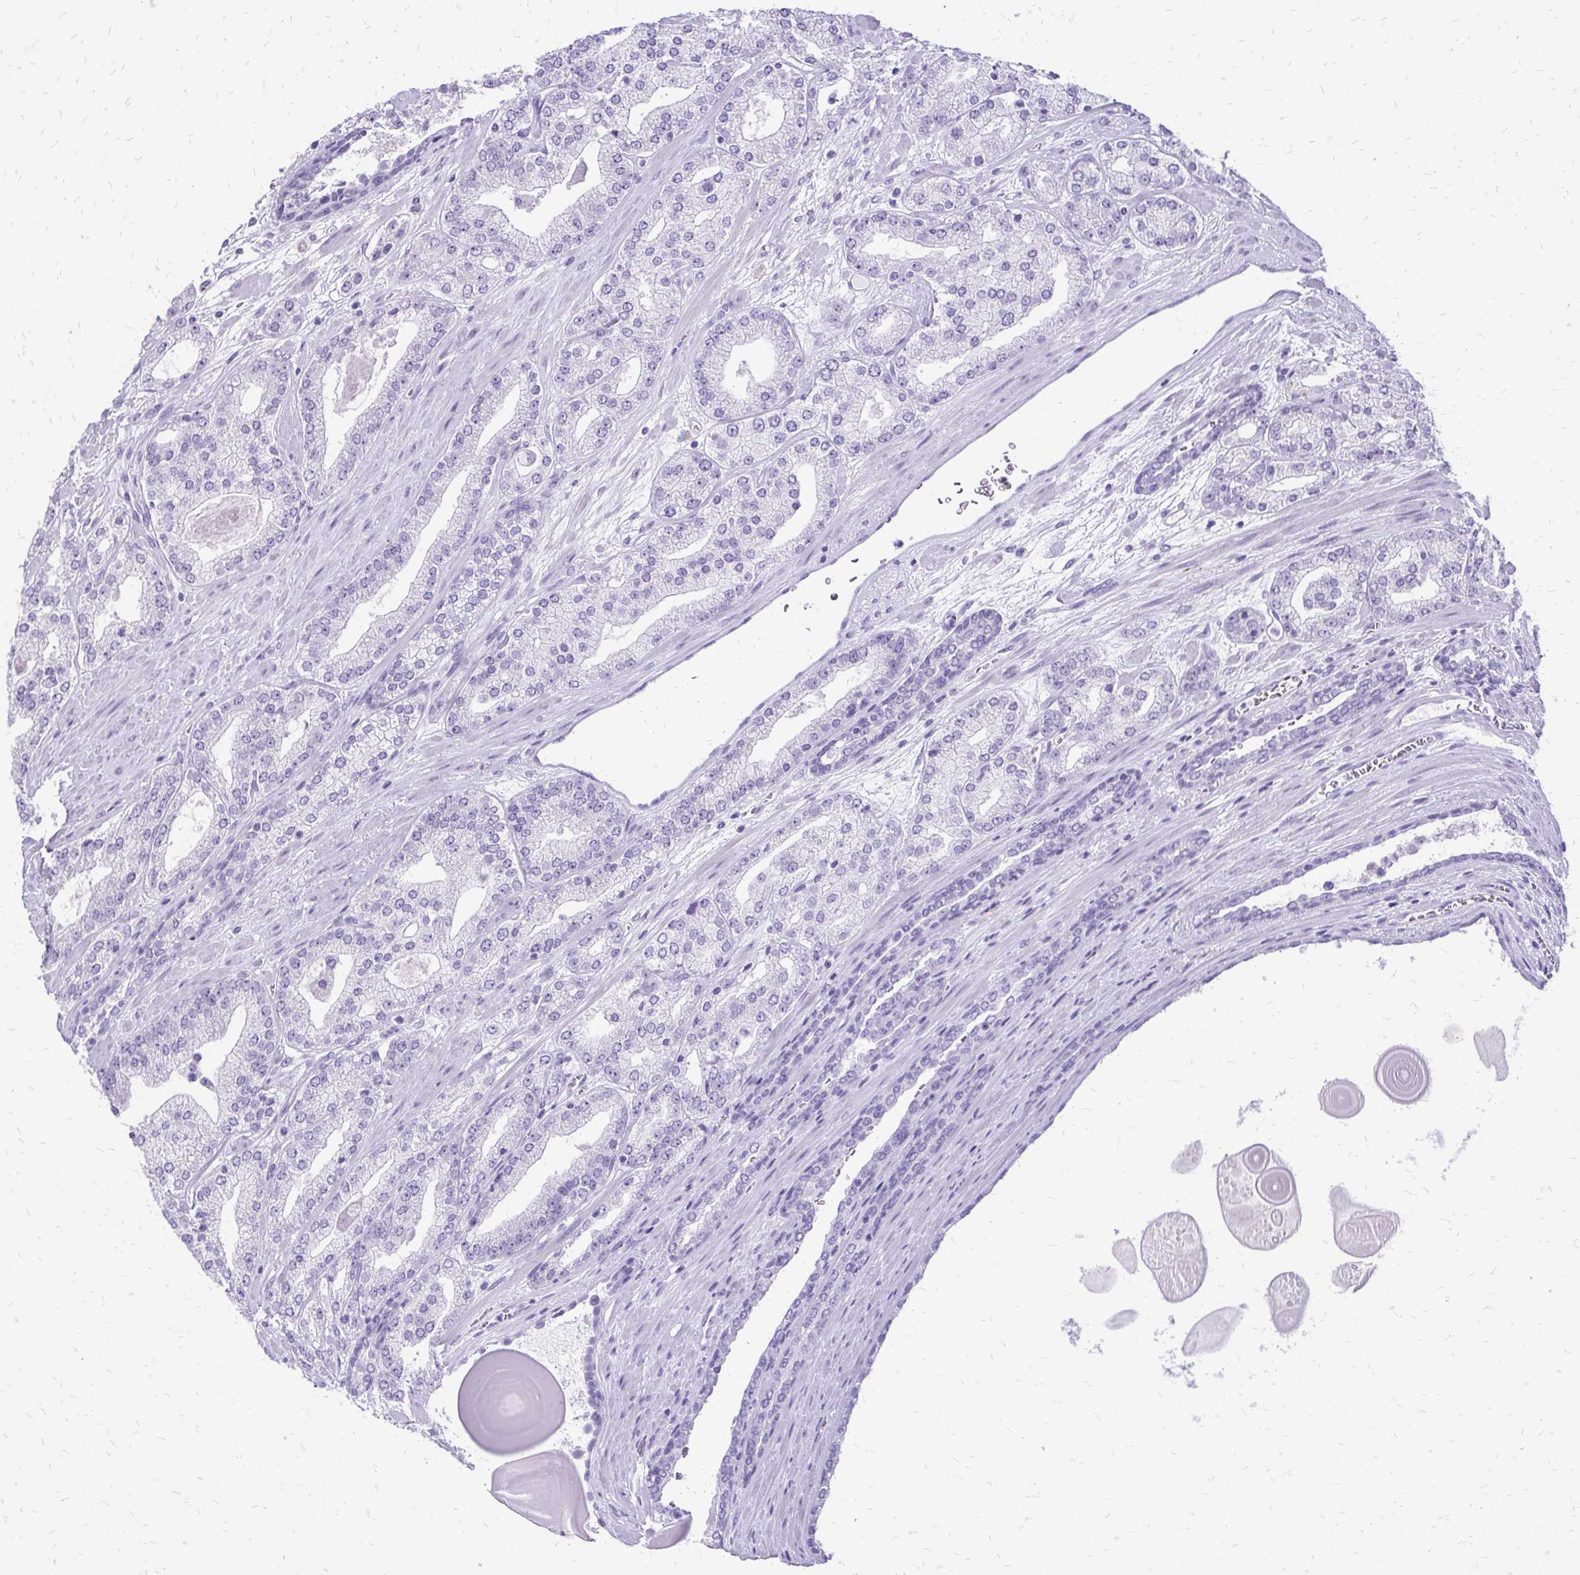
{"staining": {"intensity": "negative", "quantity": "none", "location": "none"}, "tissue": "prostate cancer", "cell_type": "Tumor cells", "image_type": "cancer", "snomed": [{"axis": "morphology", "description": "Adenocarcinoma, High grade"}, {"axis": "topography", "description": "Prostate"}], "caption": "Human high-grade adenocarcinoma (prostate) stained for a protein using immunohistochemistry reveals no staining in tumor cells.", "gene": "SLC32A1", "patient": {"sex": "male", "age": 64}}